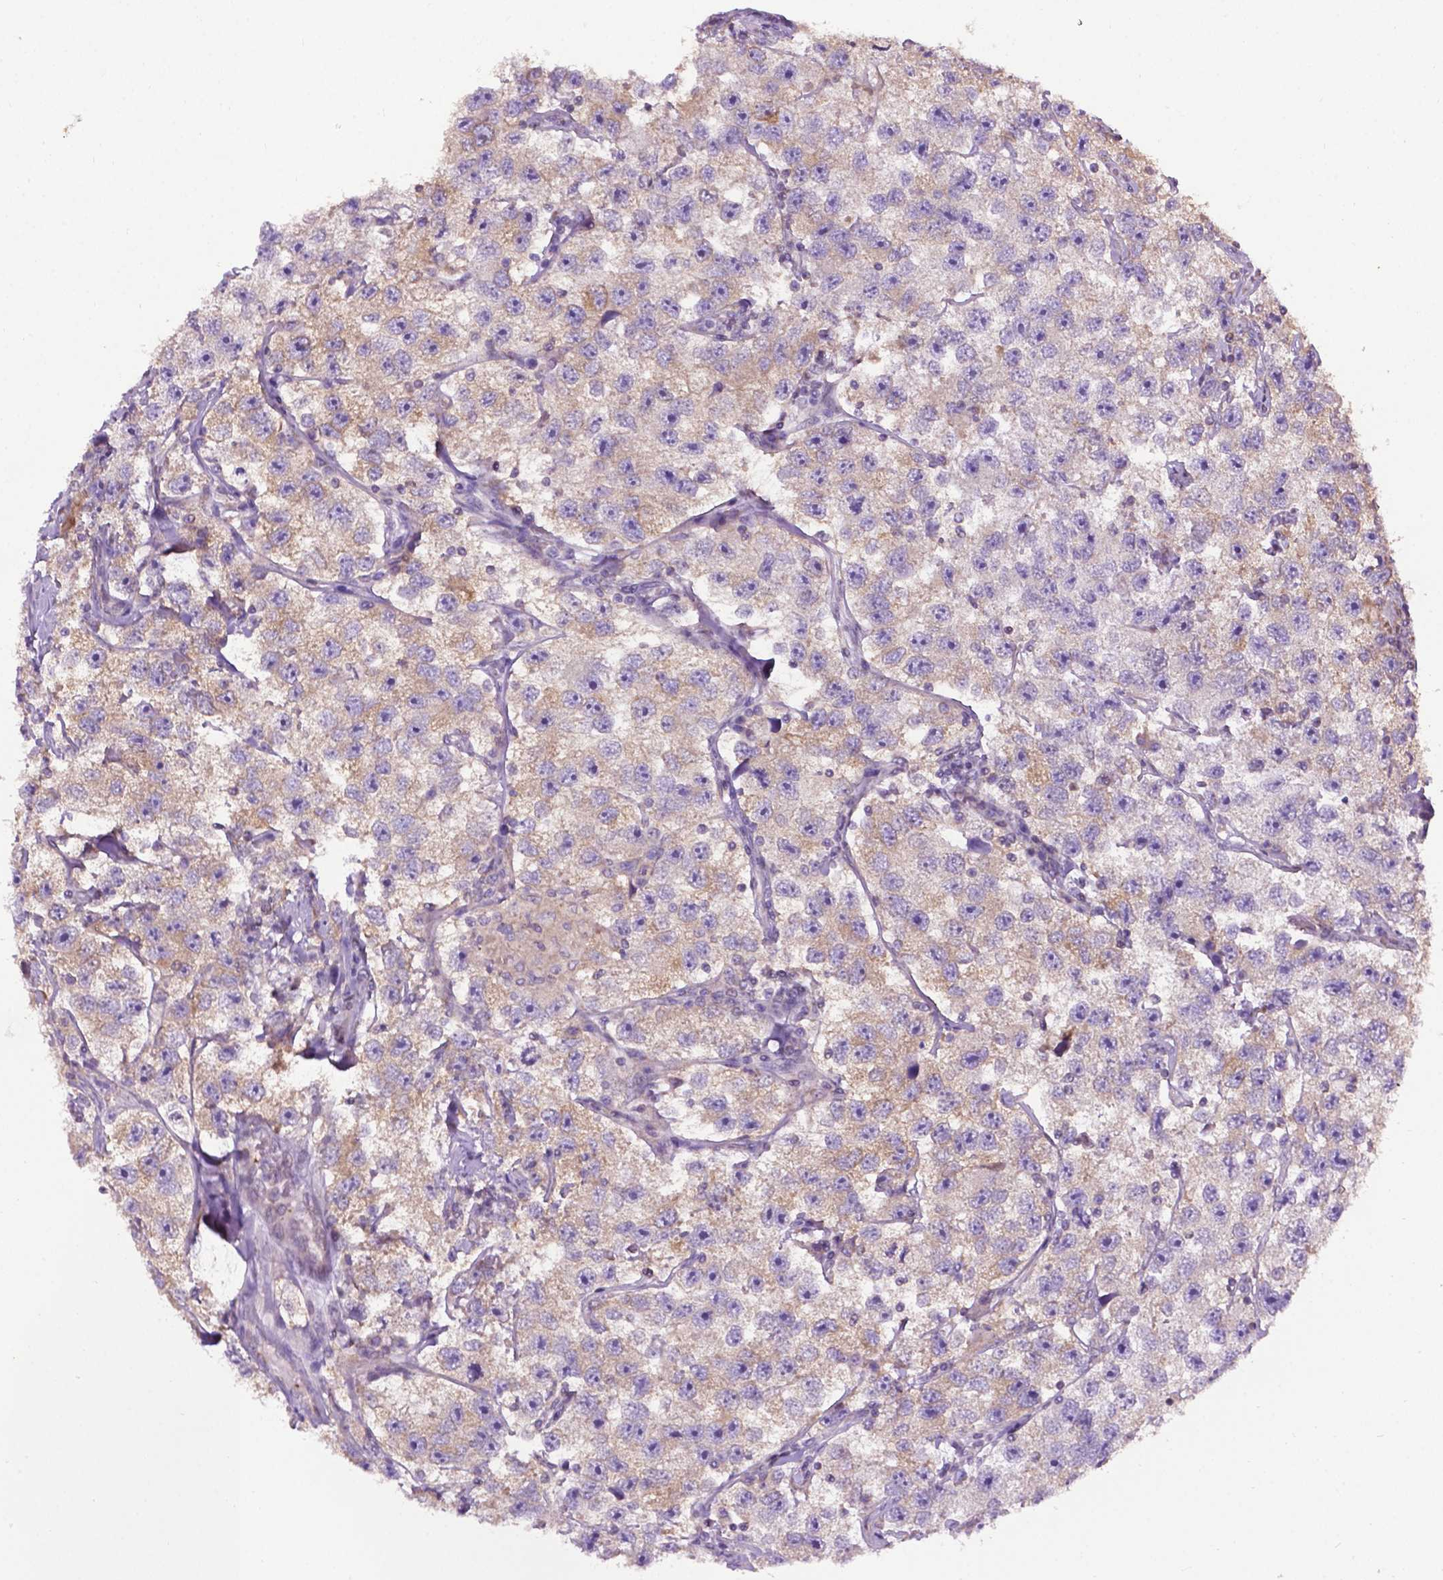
{"staining": {"intensity": "weak", "quantity": "25%-75%", "location": "cytoplasmic/membranous"}, "tissue": "testis cancer", "cell_type": "Tumor cells", "image_type": "cancer", "snomed": [{"axis": "morphology", "description": "Seminoma, NOS"}, {"axis": "topography", "description": "Testis"}], "caption": "A histopathology image of human testis seminoma stained for a protein exhibits weak cytoplasmic/membranous brown staining in tumor cells.", "gene": "SPNS2", "patient": {"sex": "male", "age": 26}}